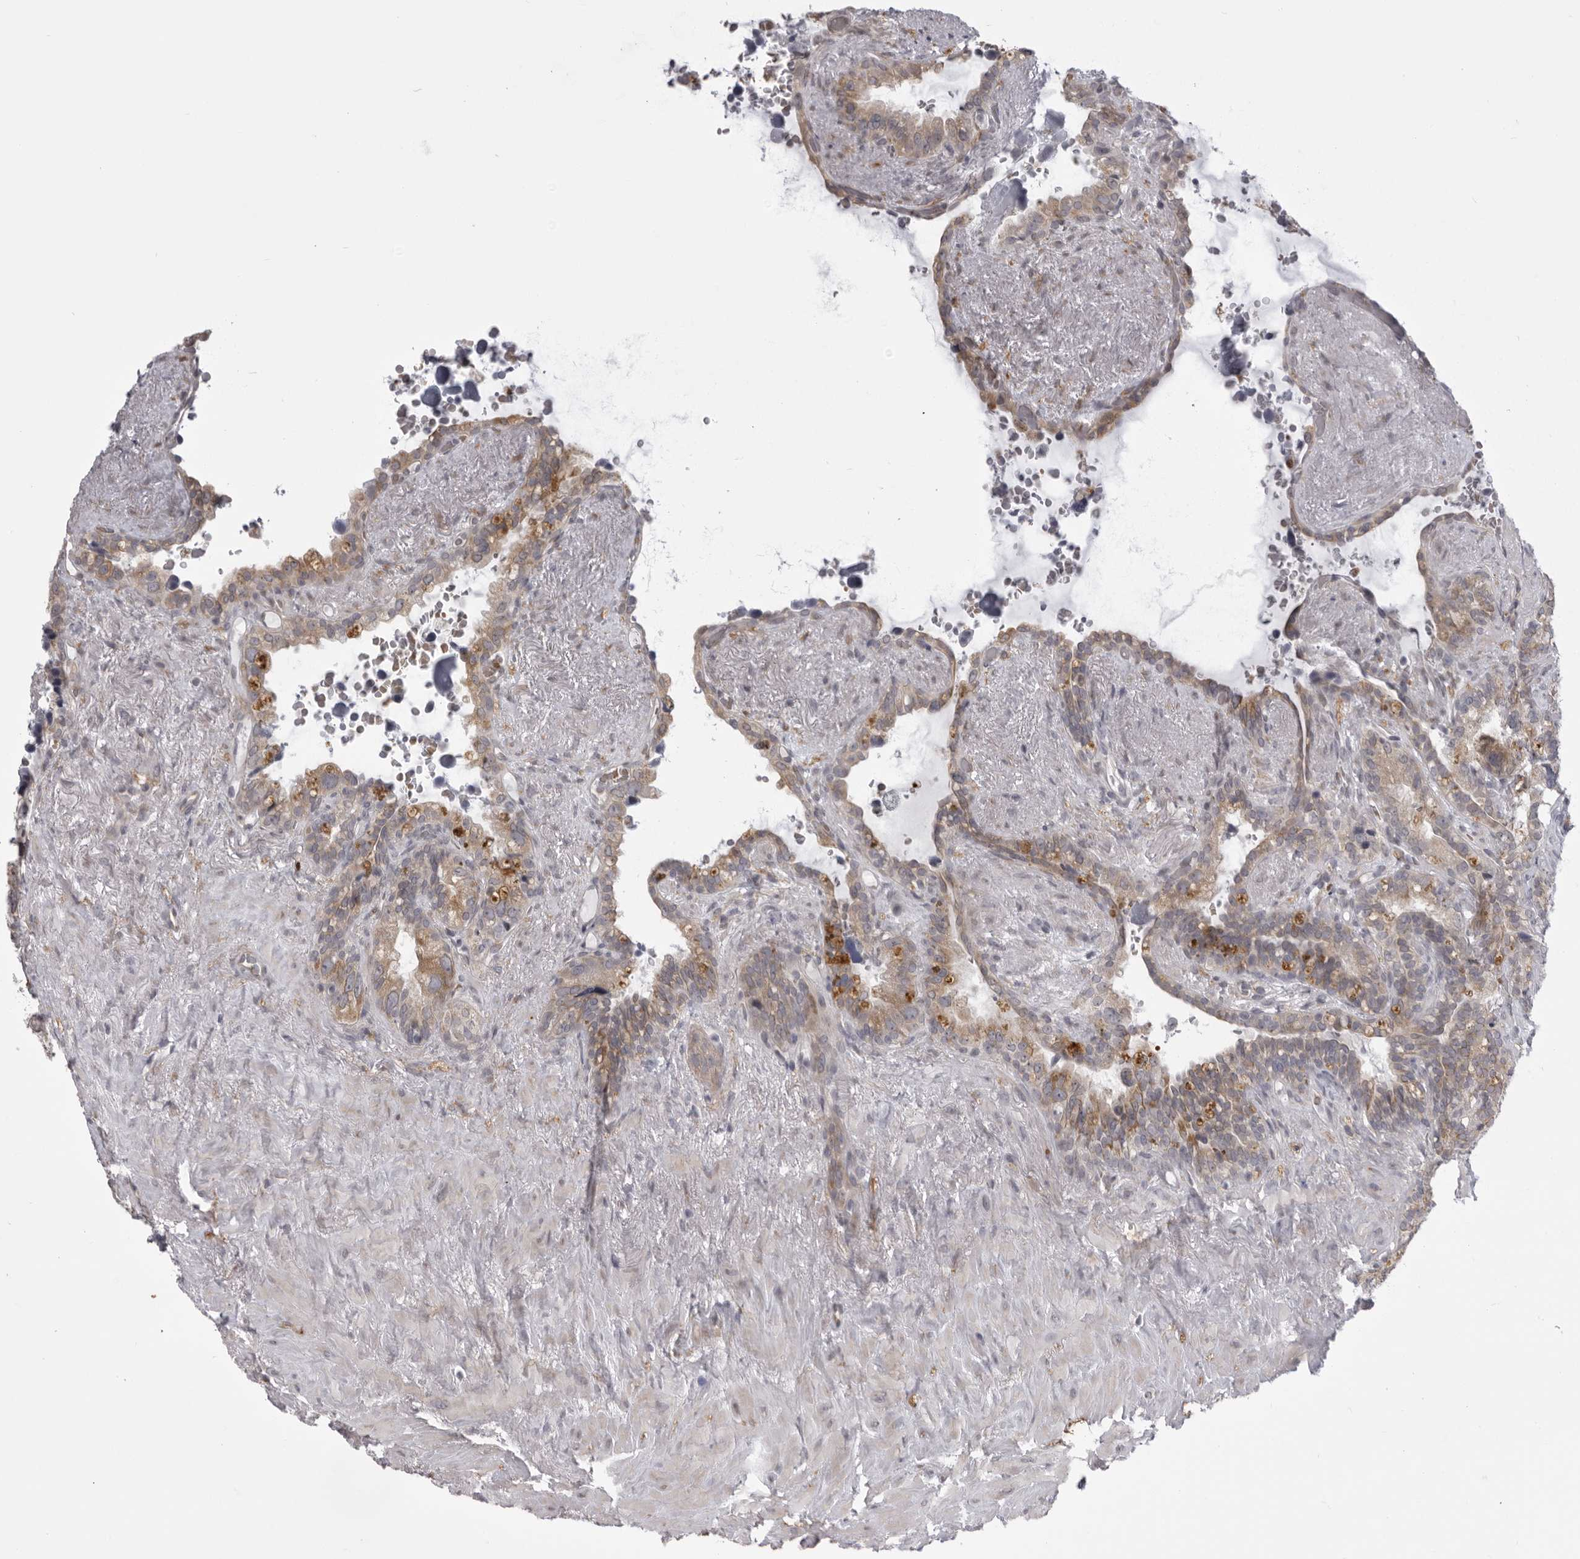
{"staining": {"intensity": "moderate", "quantity": "<25%", "location": "cytoplasmic/membranous"}, "tissue": "seminal vesicle", "cell_type": "Glandular cells", "image_type": "normal", "snomed": [{"axis": "morphology", "description": "Normal tissue, NOS"}, {"axis": "topography", "description": "Seminal veicle"}], "caption": "Protein positivity by immunohistochemistry demonstrates moderate cytoplasmic/membranous expression in about <25% of glandular cells in benign seminal vesicle. The protein of interest is shown in brown color, while the nuclei are stained blue.", "gene": "EPHA10", "patient": {"sex": "male", "age": 80}}